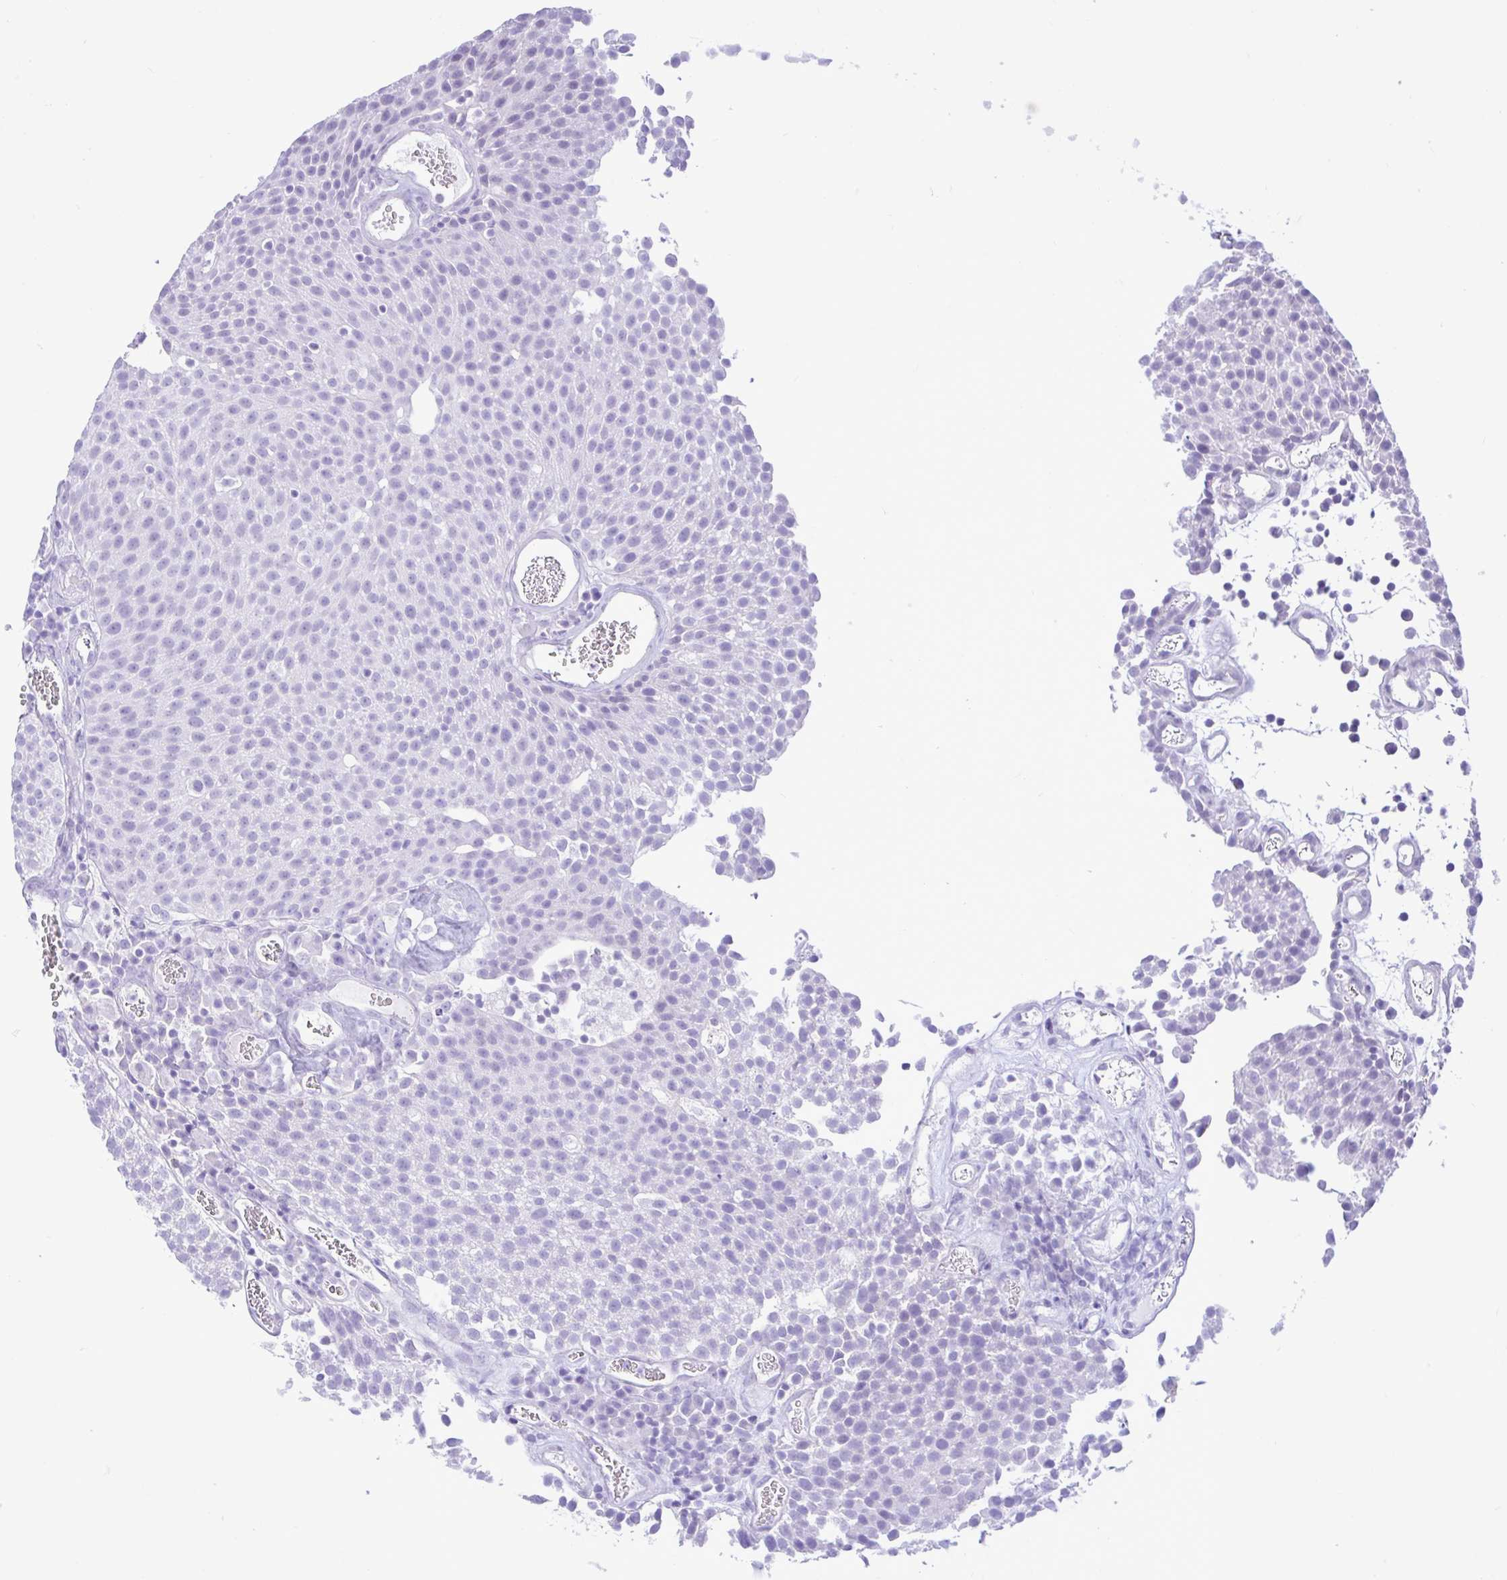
{"staining": {"intensity": "negative", "quantity": "none", "location": "none"}, "tissue": "urothelial cancer", "cell_type": "Tumor cells", "image_type": "cancer", "snomed": [{"axis": "morphology", "description": "Urothelial carcinoma, Low grade"}, {"axis": "topography", "description": "Urinary bladder"}], "caption": "DAB (3,3'-diaminobenzidine) immunohistochemical staining of human urothelial carcinoma (low-grade) displays no significant expression in tumor cells.", "gene": "ZNF101", "patient": {"sex": "female", "age": 79}}